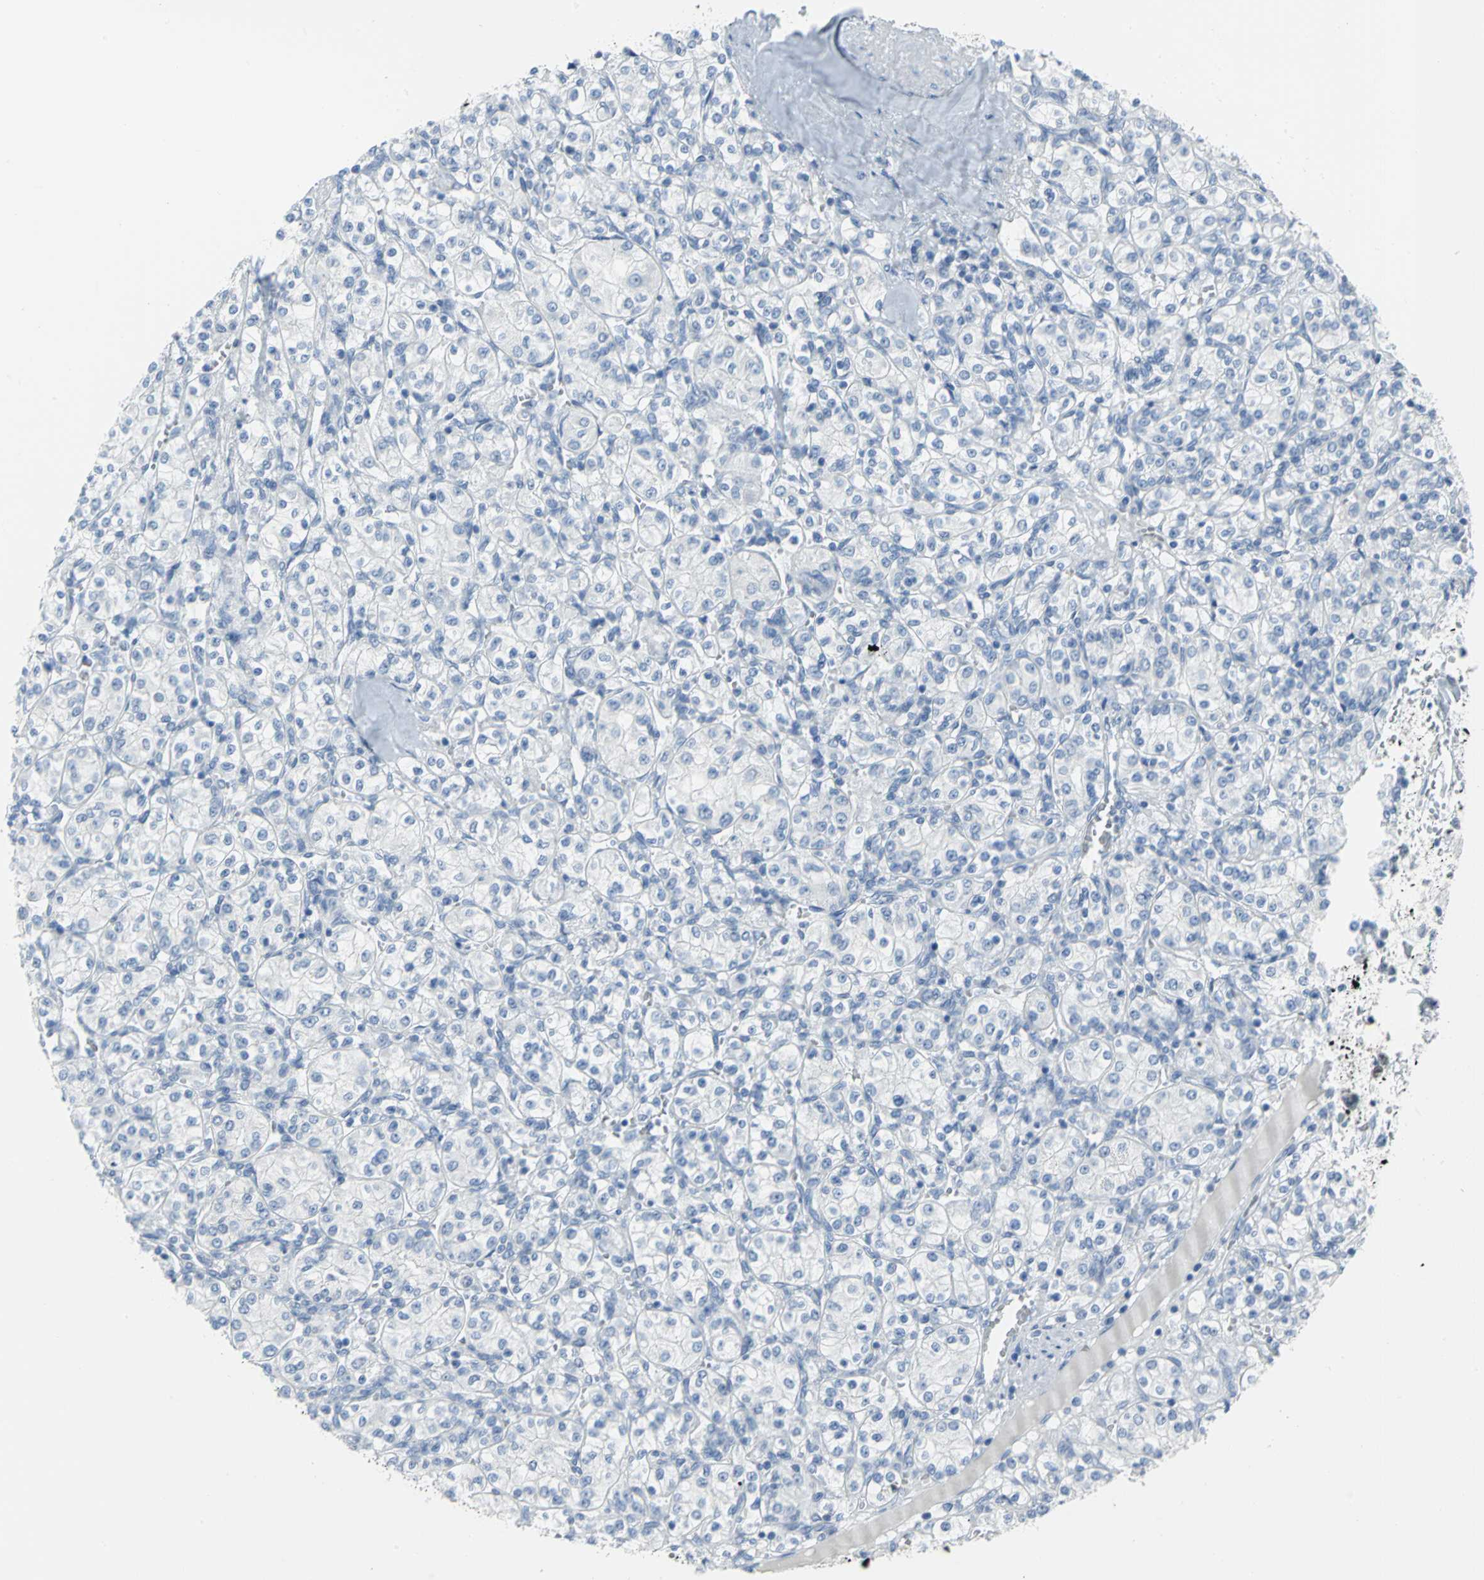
{"staining": {"intensity": "negative", "quantity": "none", "location": "none"}, "tissue": "renal cancer", "cell_type": "Tumor cells", "image_type": "cancer", "snomed": [{"axis": "morphology", "description": "Adenocarcinoma, NOS"}, {"axis": "topography", "description": "Kidney"}], "caption": "This is an immunohistochemistry micrograph of renal cancer. There is no expression in tumor cells.", "gene": "MCM3", "patient": {"sex": "male", "age": 77}}